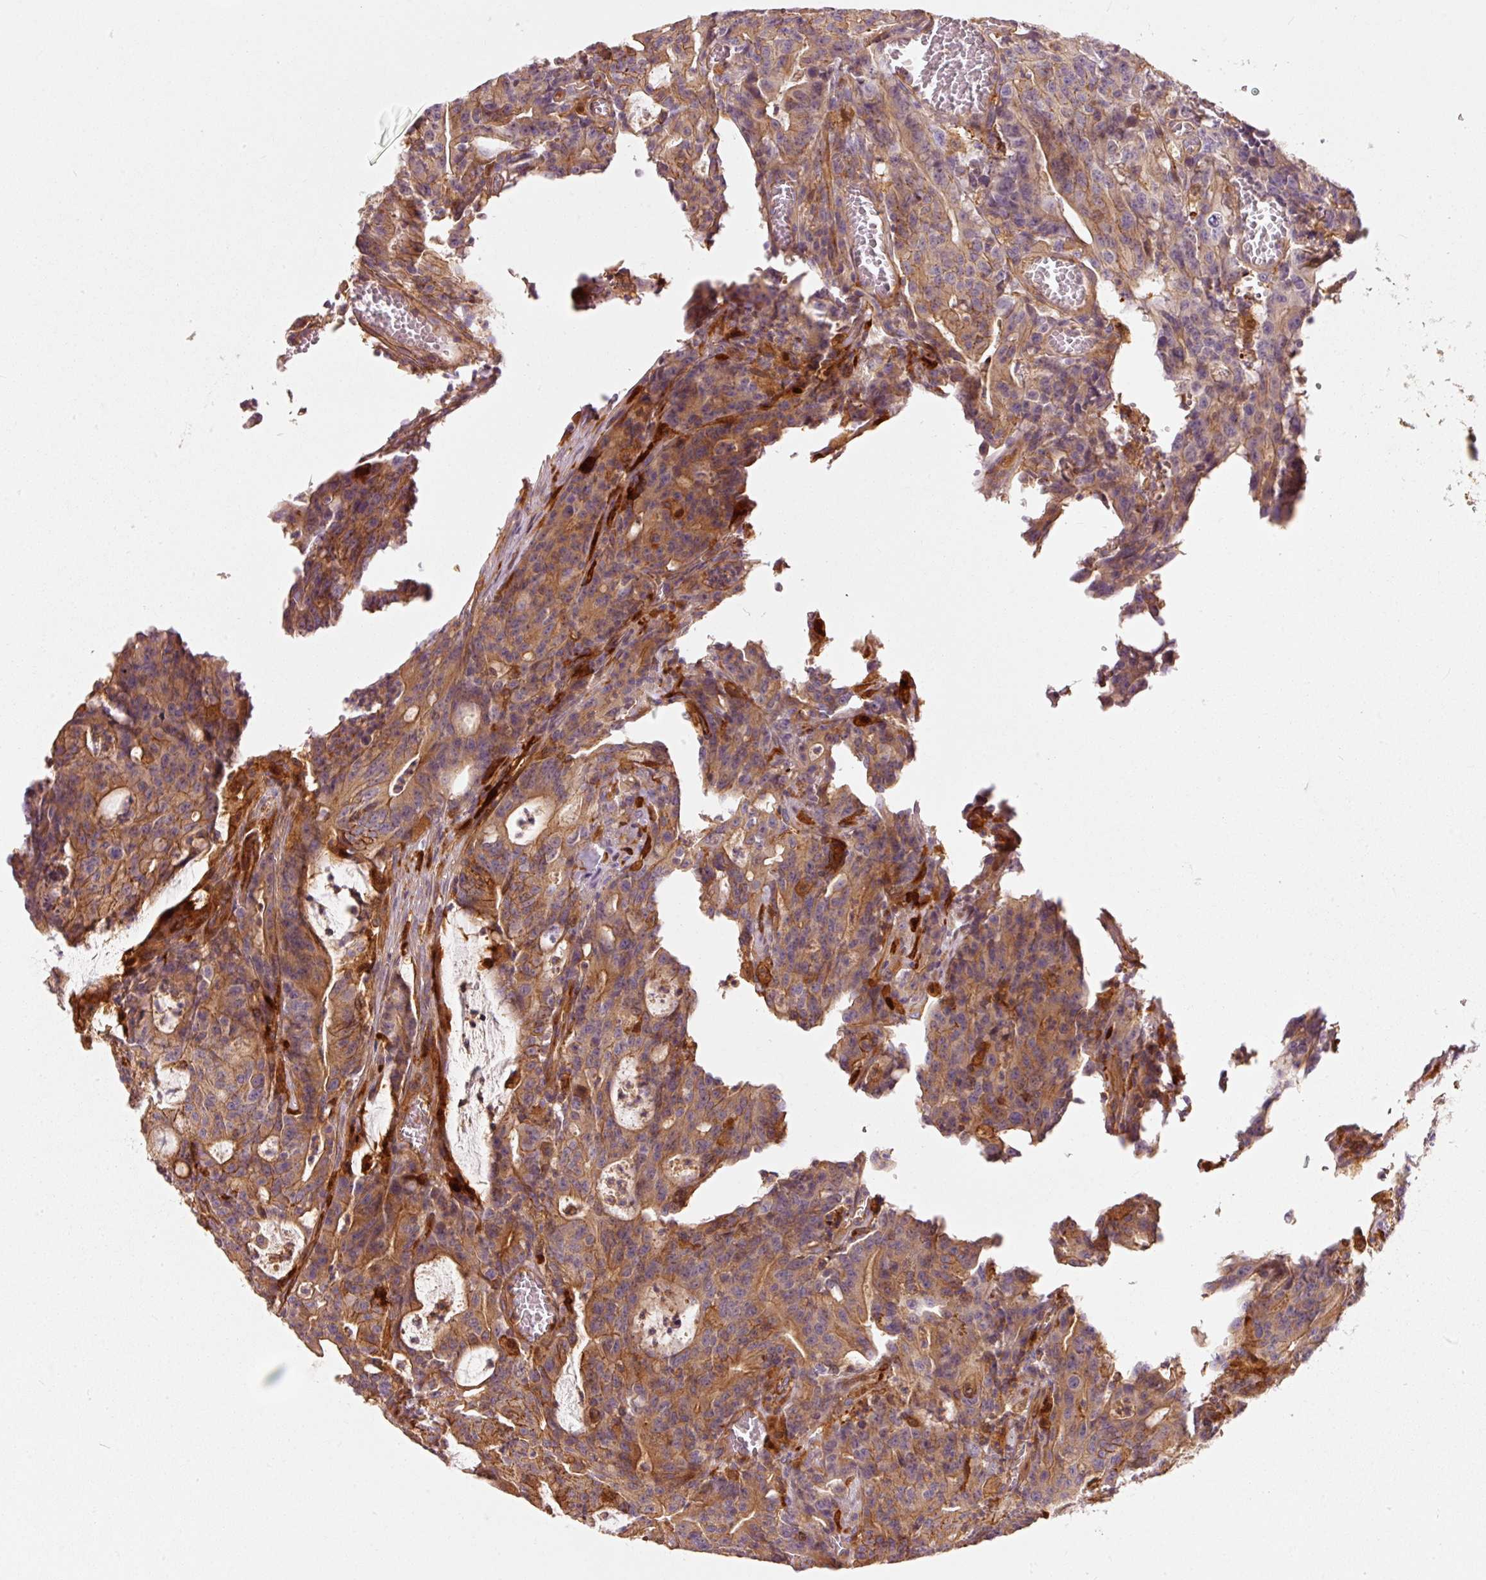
{"staining": {"intensity": "moderate", "quantity": ">75%", "location": "cytoplasmic/membranous"}, "tissue": "colorectal cancer", "cell_type": "Tumor cells", "image_type": "cancer", "snomed": [{"axis": "morphology", "description": "Adenocarcinoma, NOS"}, {"axis": "topography", "description": "Colon"}], "caption": "A photomicrograph showing moderate cytoplasmic/membranous positivity in about >75% of tumor cells in colorectal cancer, as visualized by brown immunohistochemical staining.", "gene": "IQGAP2", "patient": {"sex": "male", "age": 83}}